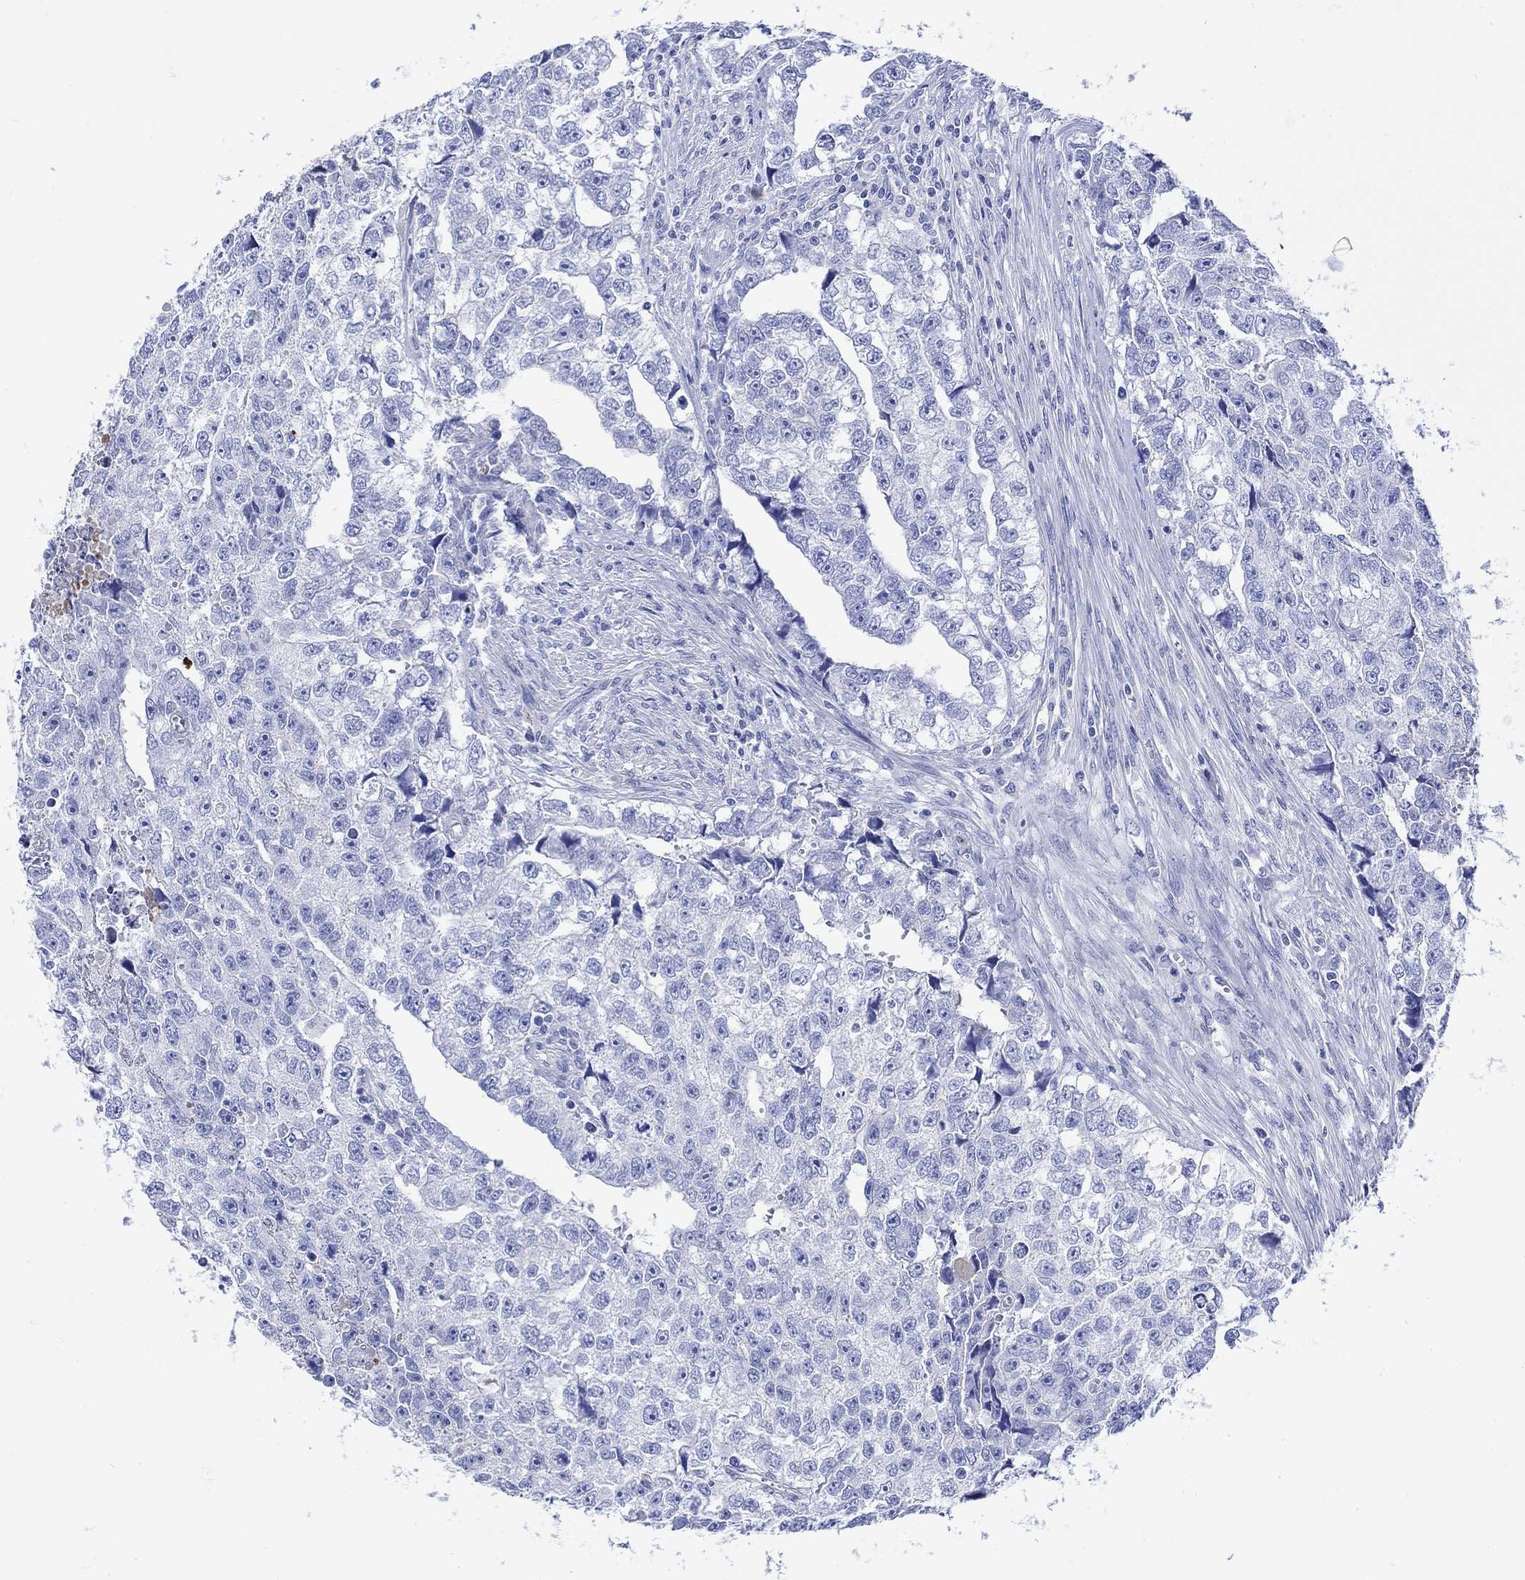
{"staining": {"intensity": "negative", "quantity": "none", "location": "none"}, "tissue": "testis cancer", "cell_type": "Tumor cells", "image_type": "cancer", "snomed": [{"axis": "morphology", "description": "Carcinoma, Embryonal, NOS"}, {"axis": "morphology", "description": "Teratoma, malignant, NOS"}, {"axis": "topography", "description": "Testis"}], "caption": "The photomicrograph demonstrates no staining of tumor cells in testis cancer (embryonal carcinoma). (DAB (3,3'-diaminobenzidine) immunohistochemistry, high magnification).", "gene": "ANKMY1", "patient": {"sex": "male", "age": 44}}